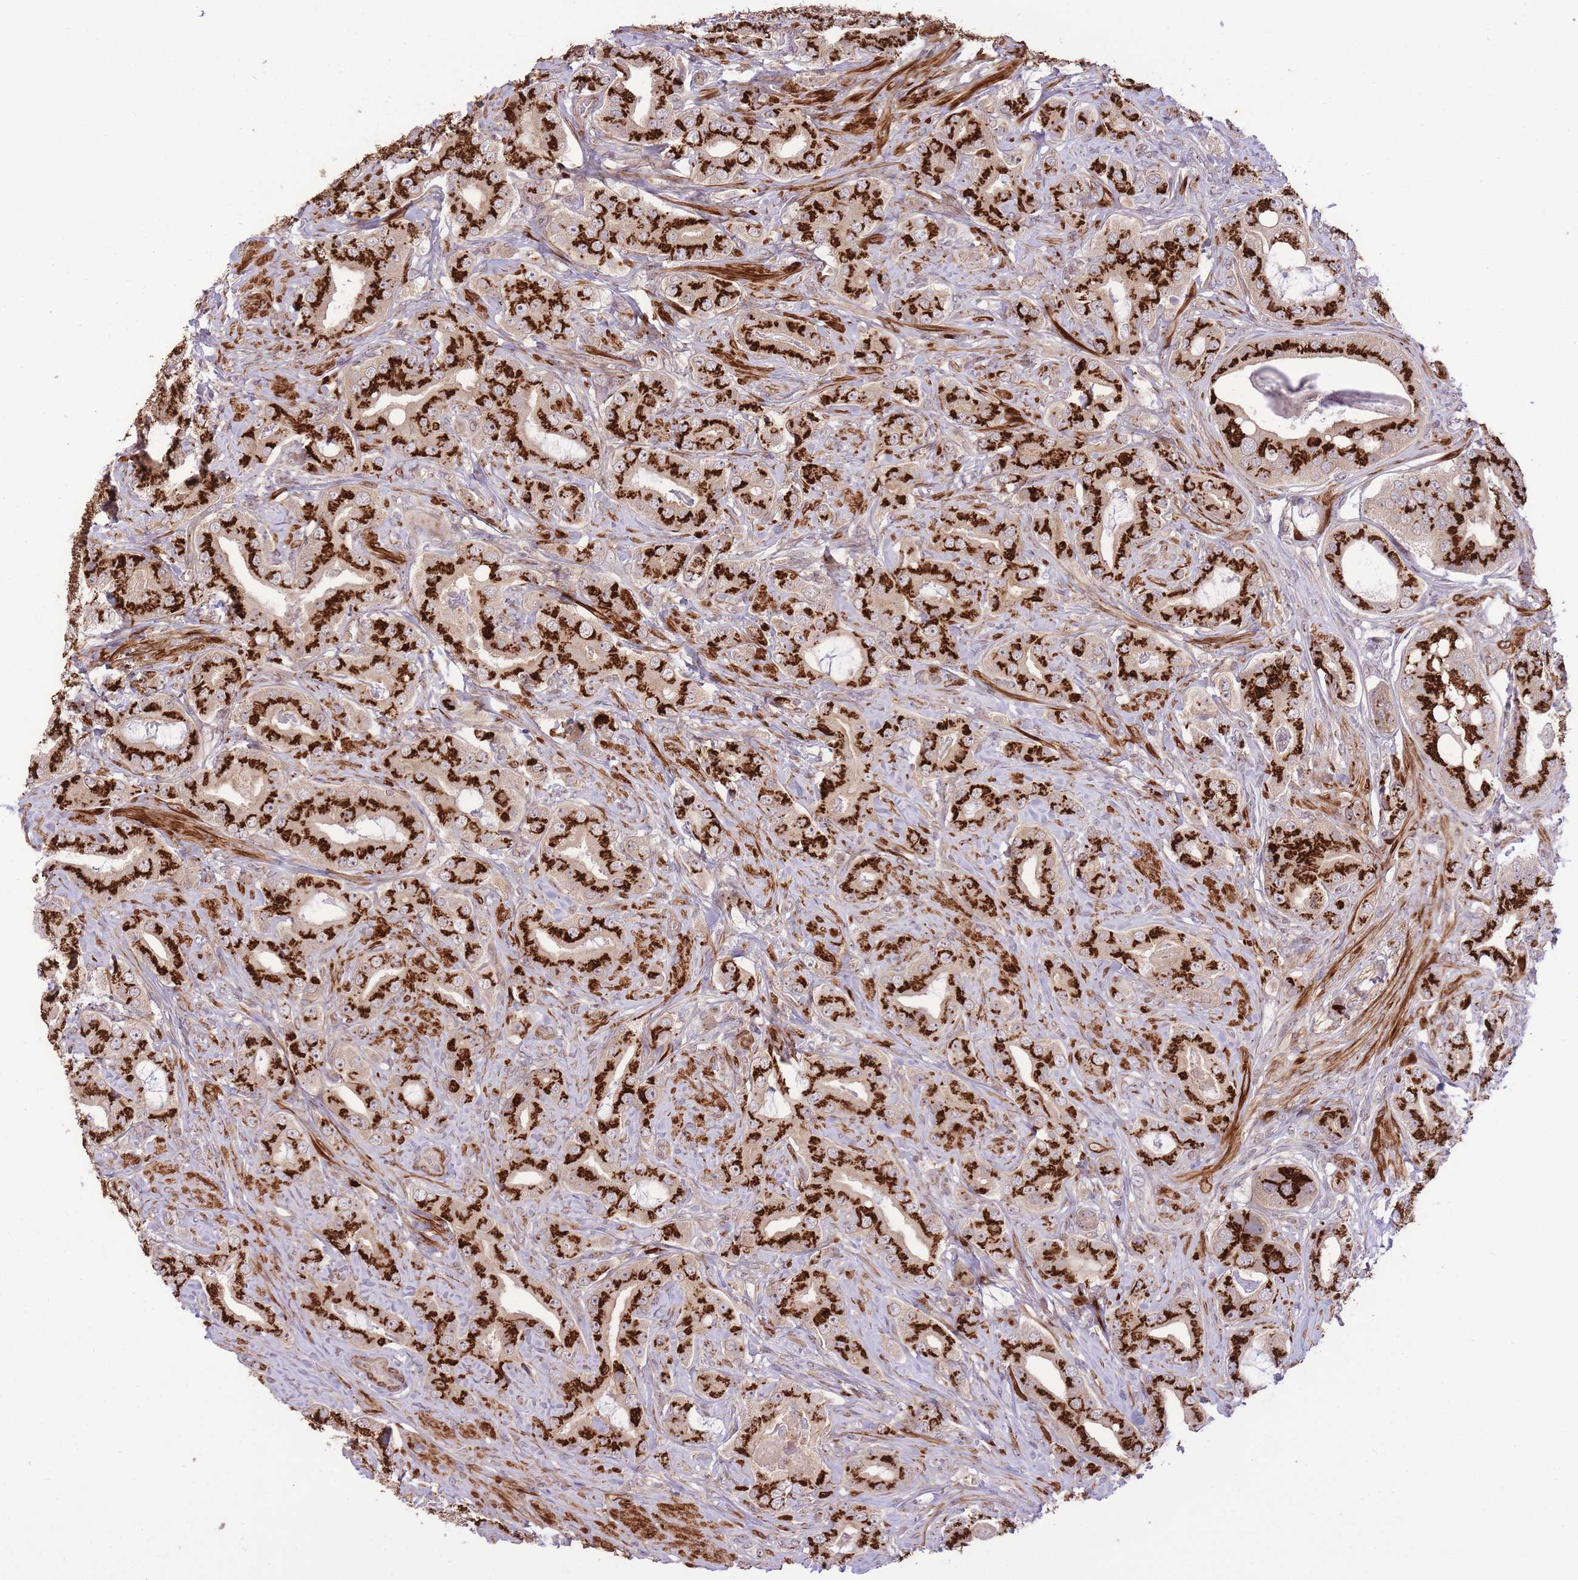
{"staining": {"intensity": "strong", "quantity": ">75%", "location": "cytoplasmic/membranous"}, "tissue": "prostate cancer", "cell_type": "Tumor cells", "image_type": "cancer", "snomed": [{"axis": "morphology", "description": "Adenocarcinoma, High grade"}, {"axis": "topography", "description": "Prostate"}], "caption": "Prostate cancer (adenocarcinoma (high-grade)) stained for a protein reveals strong cytoplasmic/membranous positivity in tumor cells.", "gene": "ZBED5", "patient": {"sex": "male", "age": 63}}